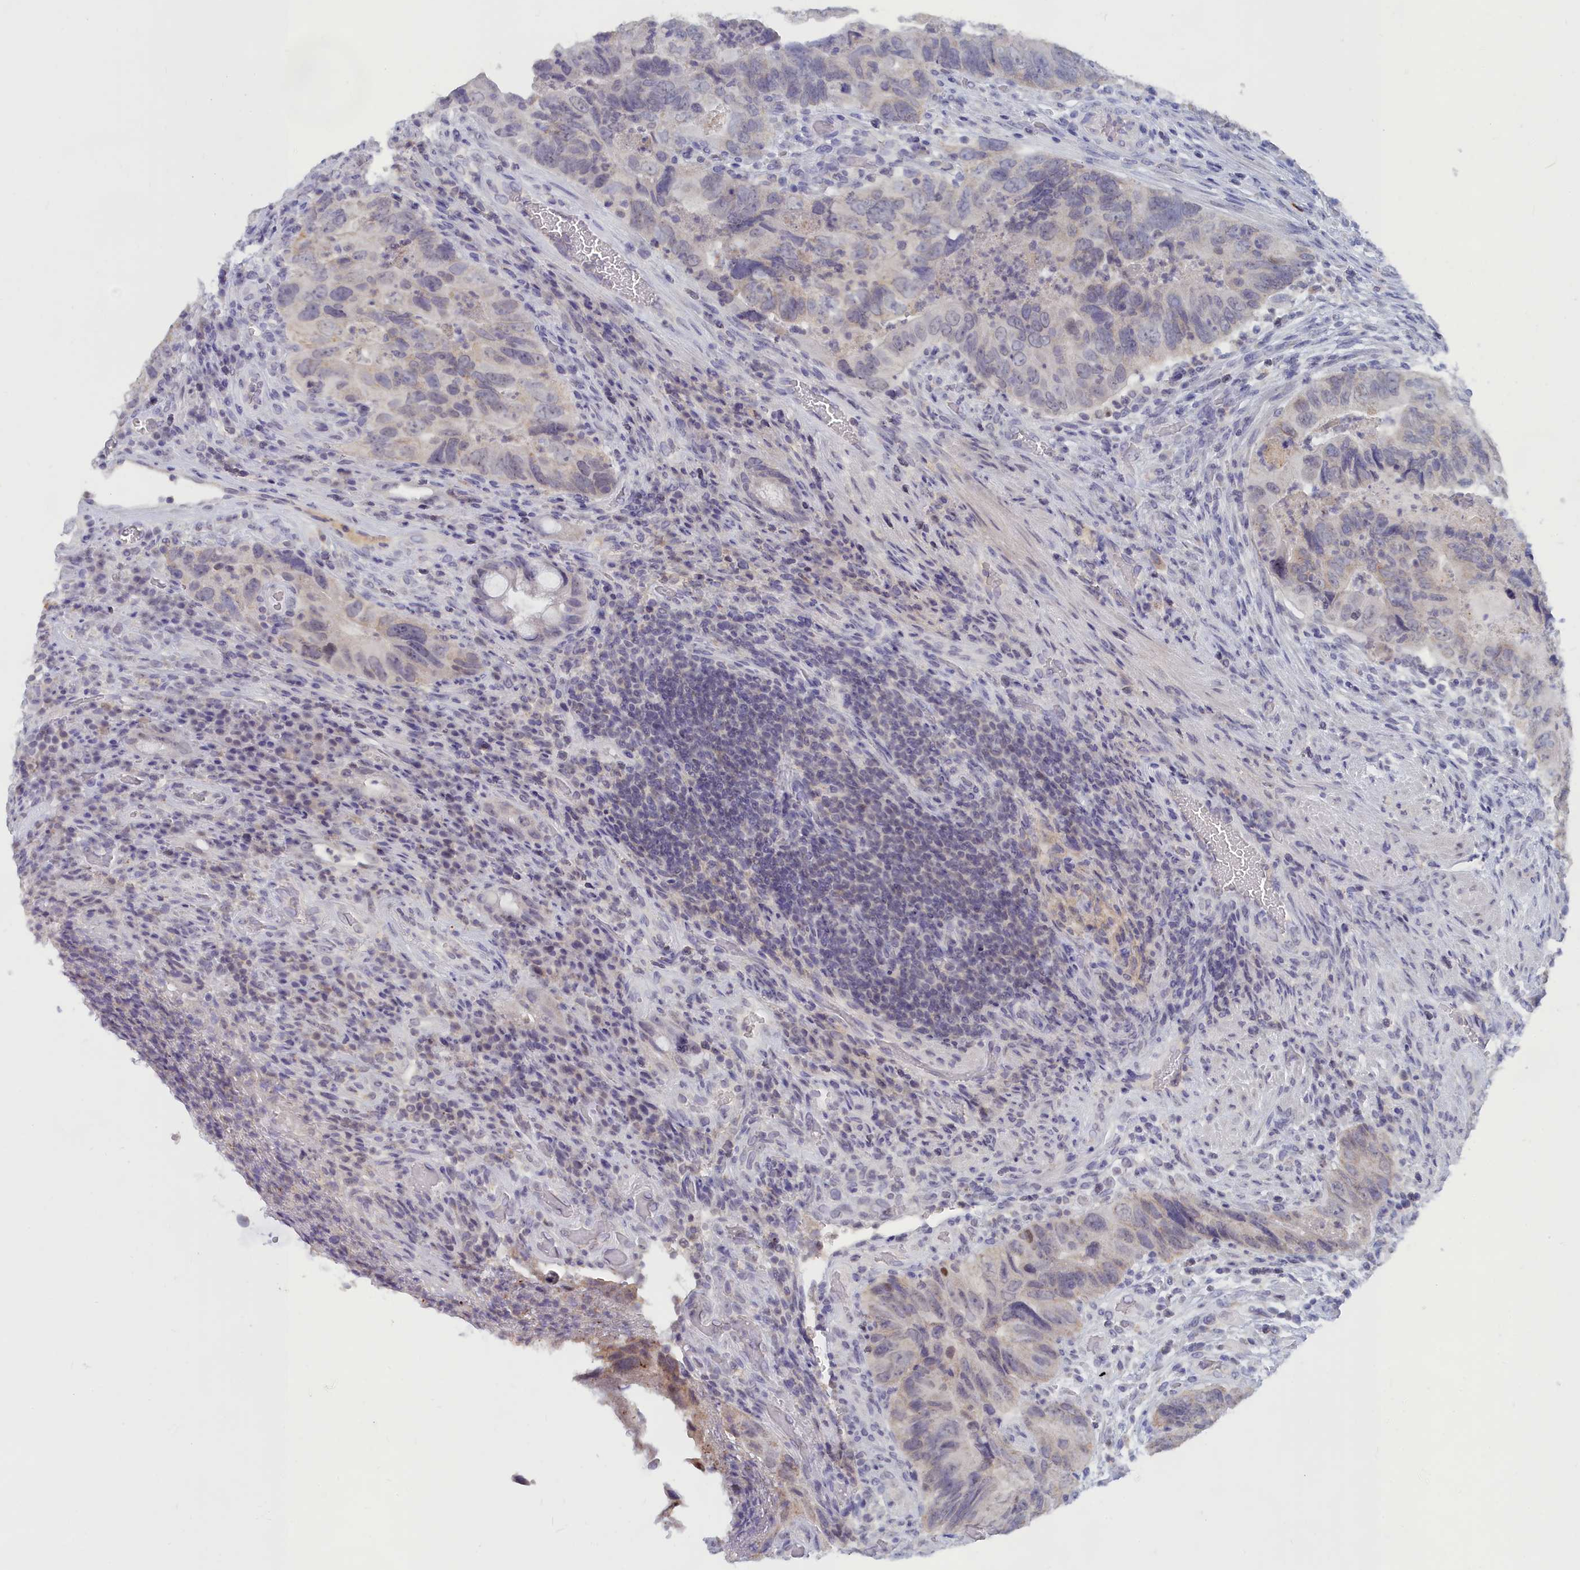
{"staining": {"intensity": "weak", "quantity": "<25%", "location": "cytoplasmic/membranous"}, "tissue": "colorectal cancer", "cell_type": "Tumor cells", "image_type": "cancer", "snomed": [{"axis": "morphology", "description": "Adenocarcinoma, NOS"}, {"axis": "topography", "description": "Rectum"}], "caption": "DAB (3,3'-diaminobenzidine) immunohistochemical staining of human adenocarcinoma (colorectal) reveals no significant expression in tumor cells.", "gene": "LRIF1", "patient": {"sex": "male", "age": 63}}